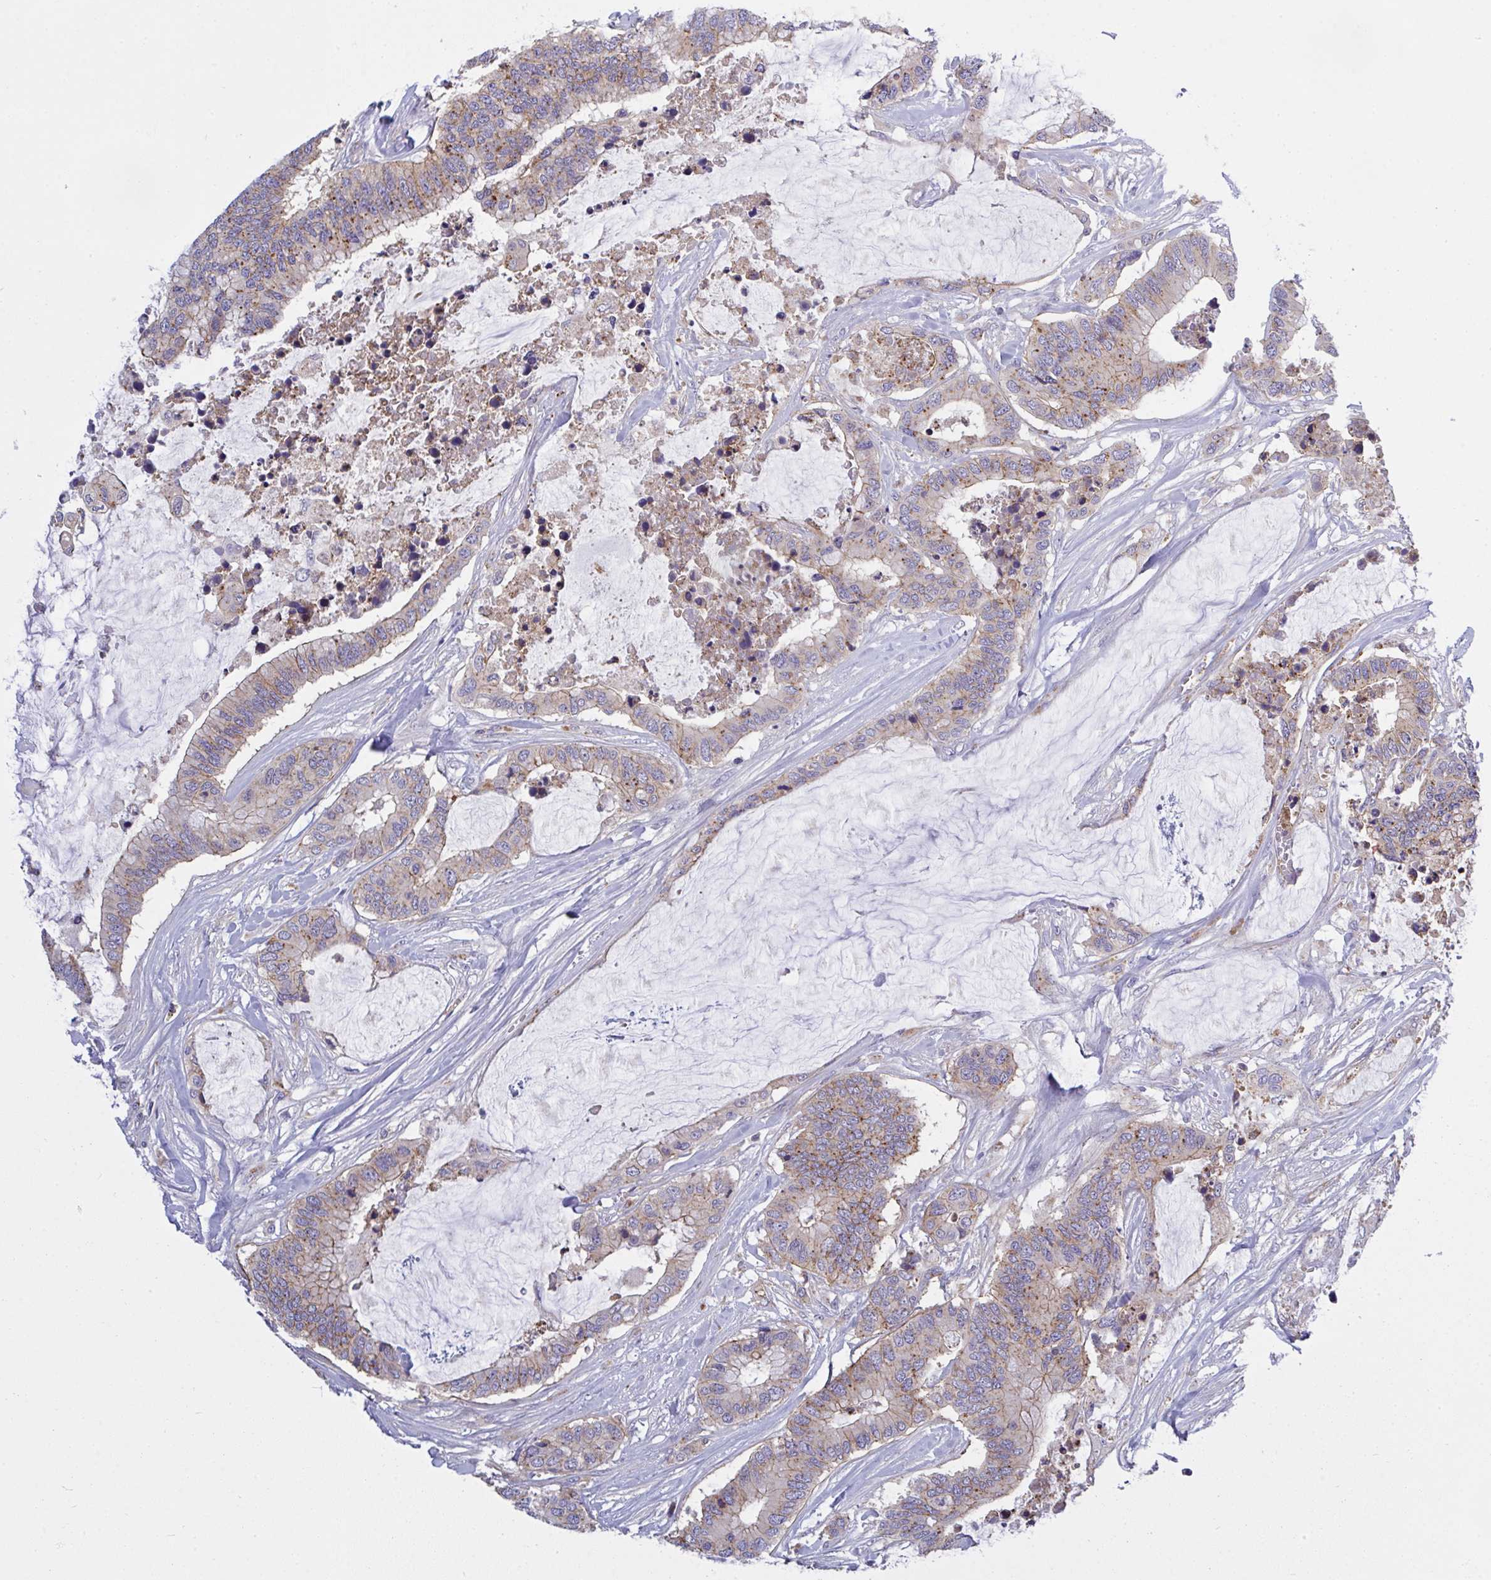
{"staining": {"intensity": "moderate", "quantity": "25%-75%", "location": "cytoplasmic/membranous"}, "tissue": "colorectal cancer", "cell_type": "Tumor cells", "image_type": "cancer", "snomed": [{"axis": "morphology", "description": "Adenocarcinoma, NOS"}, {"axis": "topography", "description": "Rectum"}], "caption": "IHC staining of adenocarcinoma (colorectal), which displays medium levels of moderate cytoplasmic/membranous staining in about 25%-75% of tumor cells indicating moderate cytoplasmic/membranous protein expression. The staining was performed using DAB (brown) for protein detection and nuclei were counterstained in hematoxylin (blue).", "gene": "C4orf36", "patient": {"sex": "female", "age": 59}}